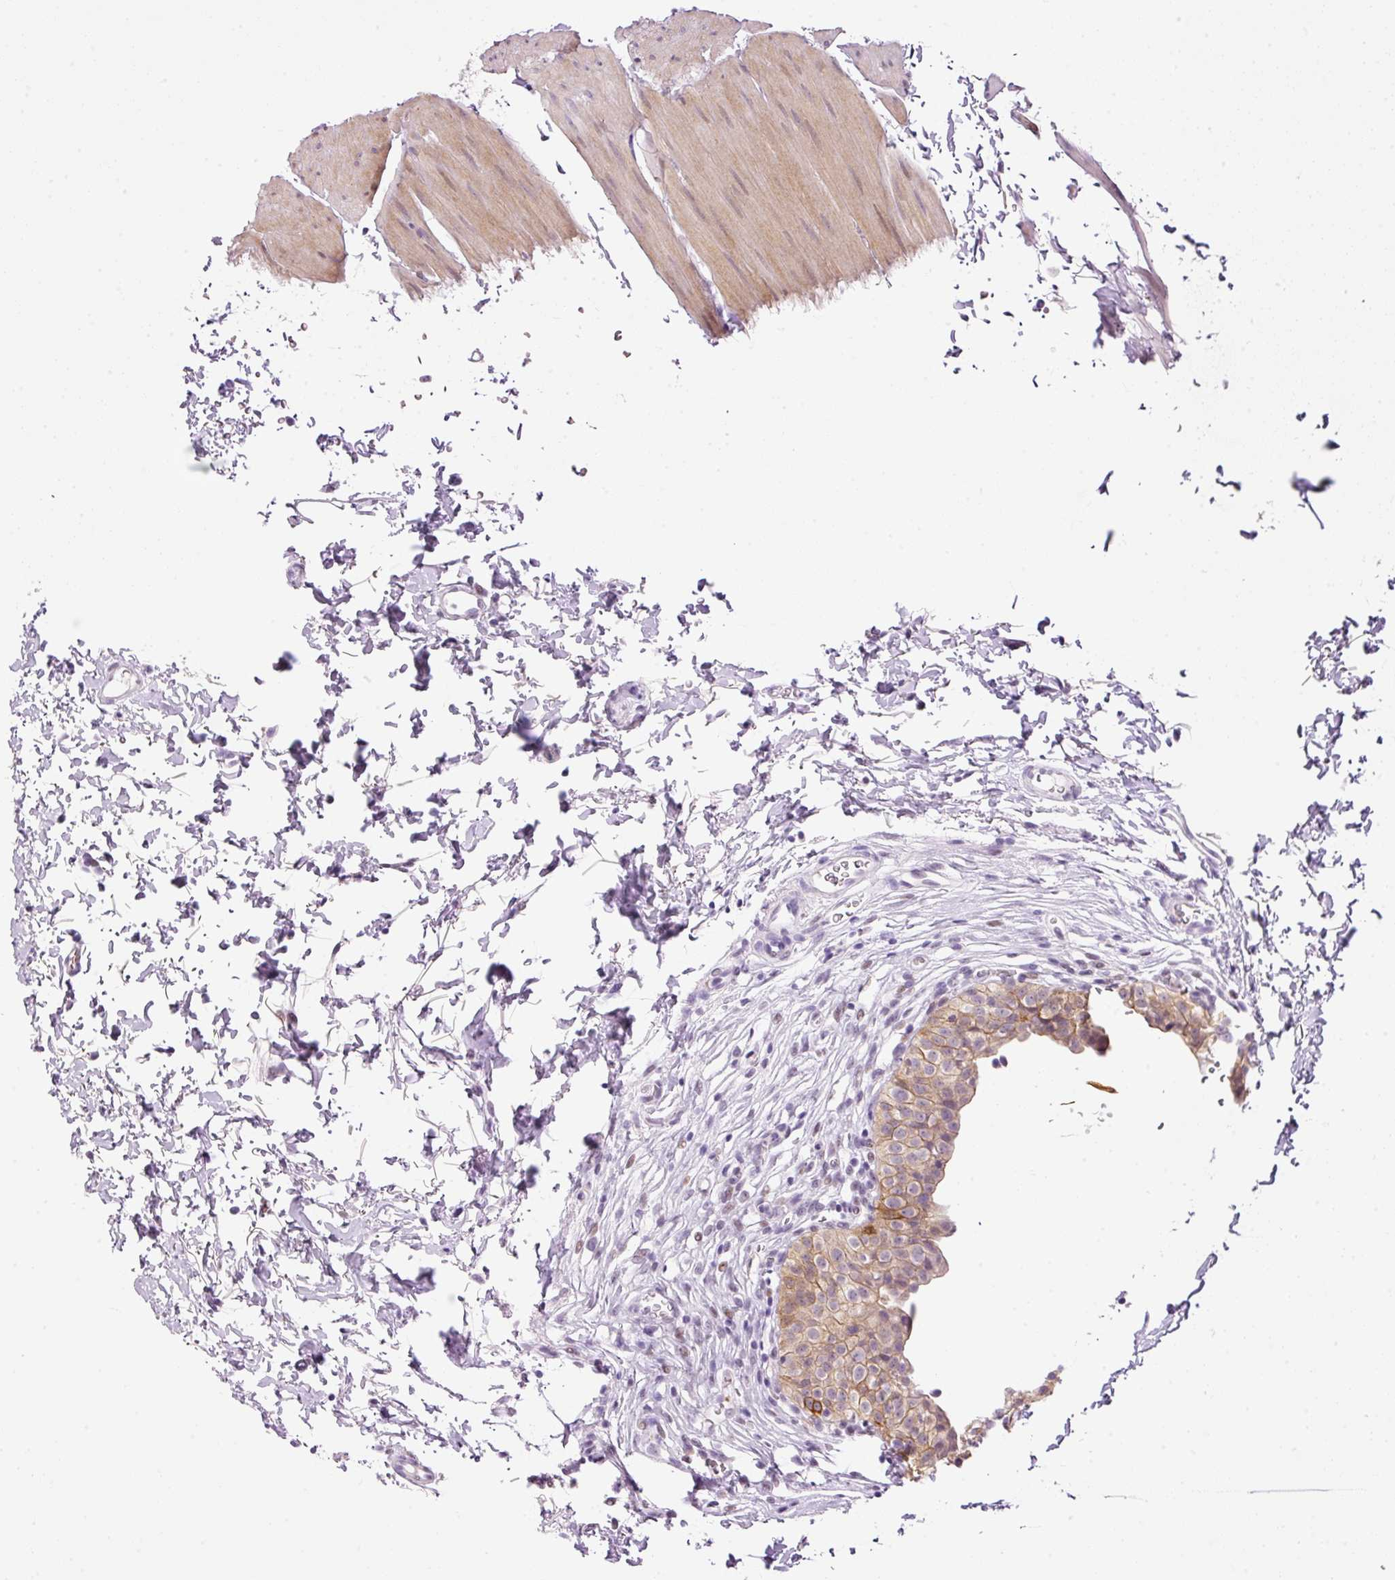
{"staining": {"intensity": "moderate", "quantity": ">75%", "location": "cytoplasmic/membranous"}, "tissue": "urinary bladder", "cell_type": "Urothelial cells", "image_type": "normal", "snomed": [{"axis": "morphology", "description": "Normal tissue, NOS"}, {"axis": "topography", "description": "Urinary bladder"}, {"axis": "topography", "description": "Peripheral nerve tissue"}], "caption": "A high-resolution image shows immunohistochemistry staining of unremarkable urinary bladder, which demonstrates moderate cytoplasmic/membranous positivity in about >75% of urothelial cells. (Stains: DAB in brown, nuclei in blue, Microscopy: brightfield microscopy at high magnification).", "gene": "SRC", "patient": {"sex": "male", "age": 55}}